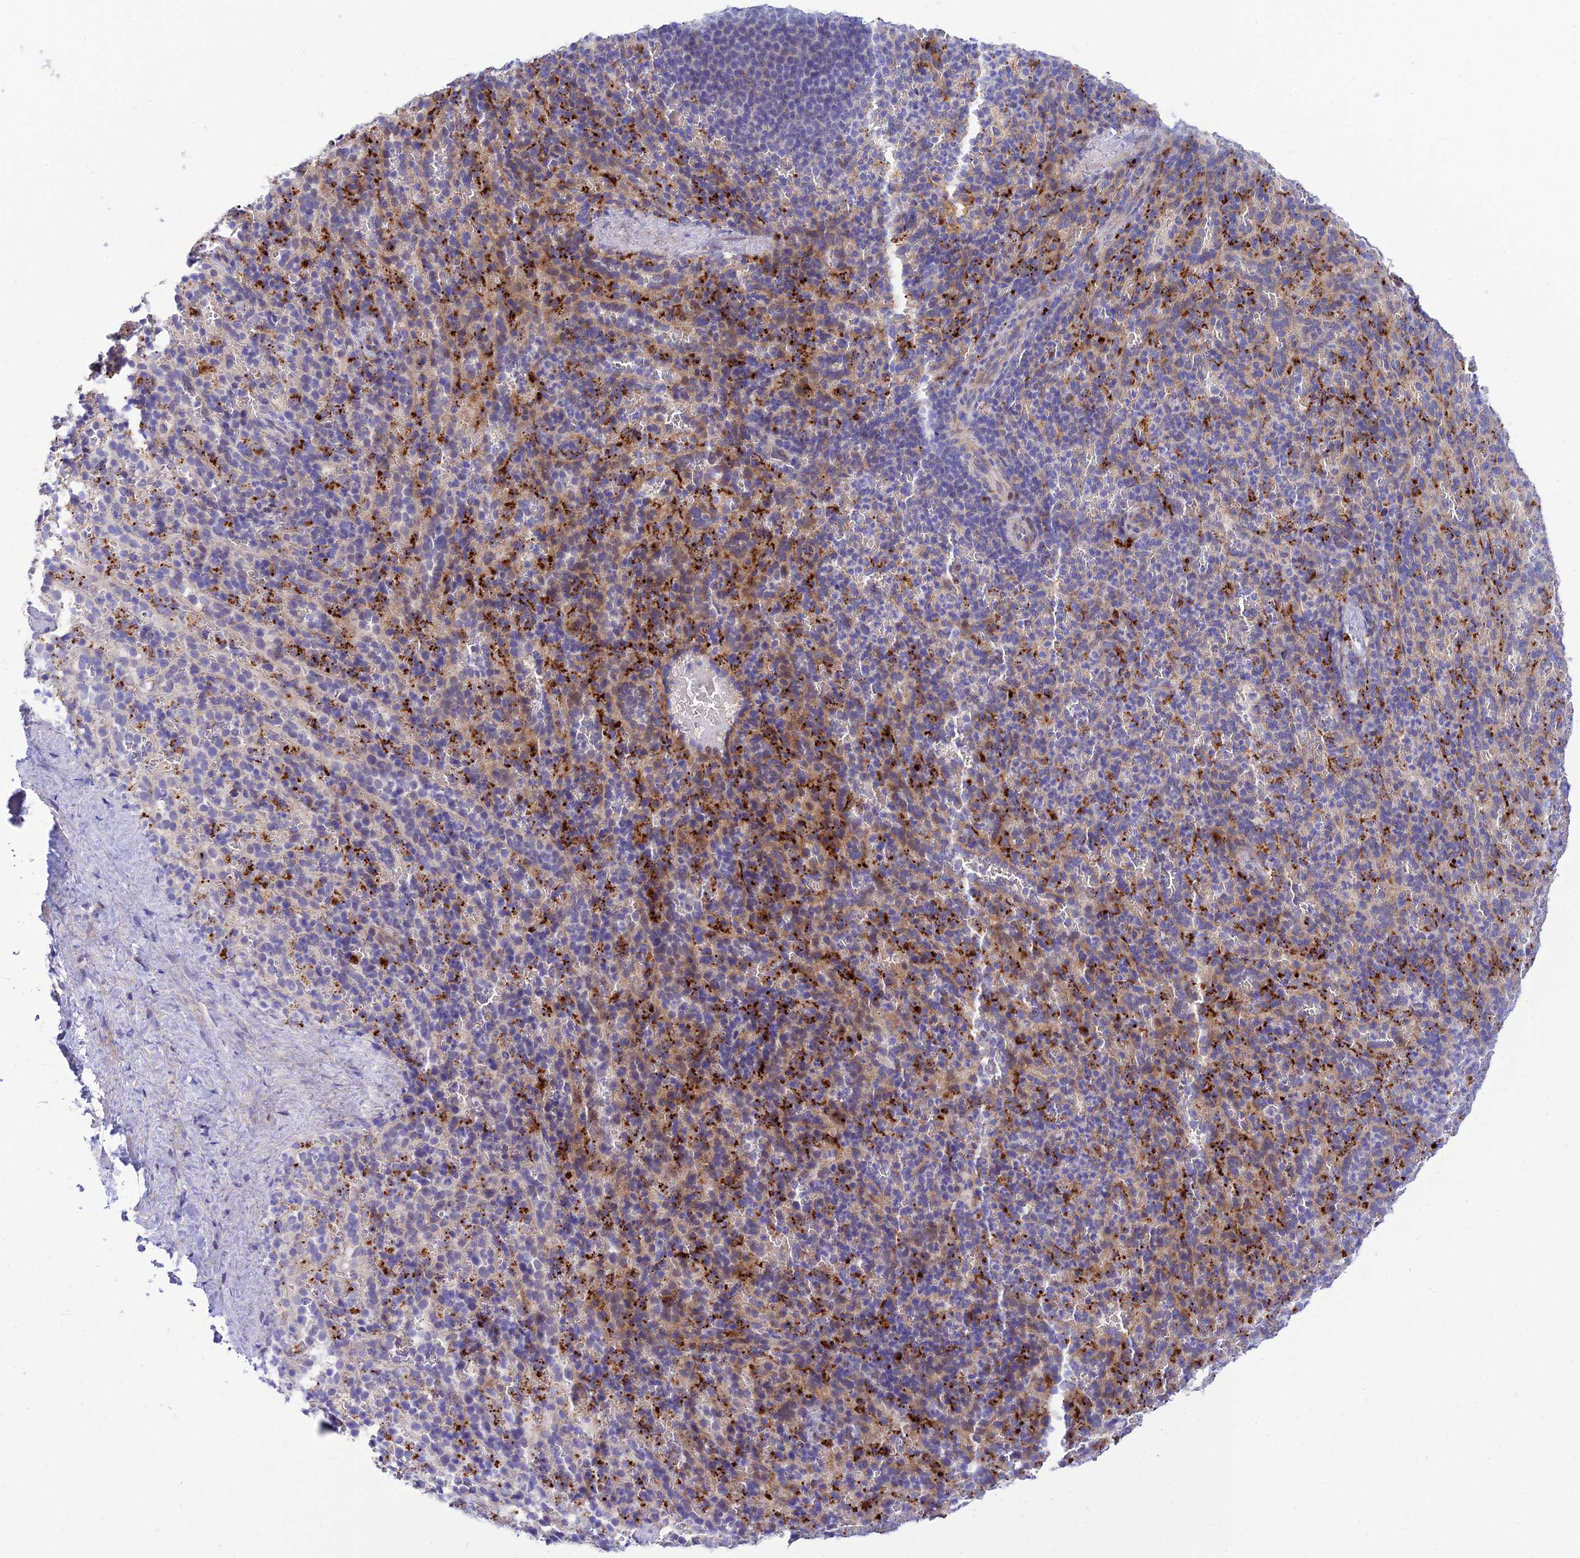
{"staining": {"intensity": "strong", "quantity": "<25%", "location": "cytoplasmic/membranous"}, "tissue": "spleen", "cell_type": "Cells in red pulp", "image_type": "normal", "snomed": [{"axis": "morphology", "description": "Normal tissue, NOS"}, {"axis": "topography", "description": "Spleen"}], "caption": "Protein expression analysis of benign human spleen reveals strong cytoplasmic/membranous expression in approximately <25% of cells in red pulp. Nuclei are stained in blue.", "gene": "CCDC157", "patient": {"sex": "female", "age": 21}}